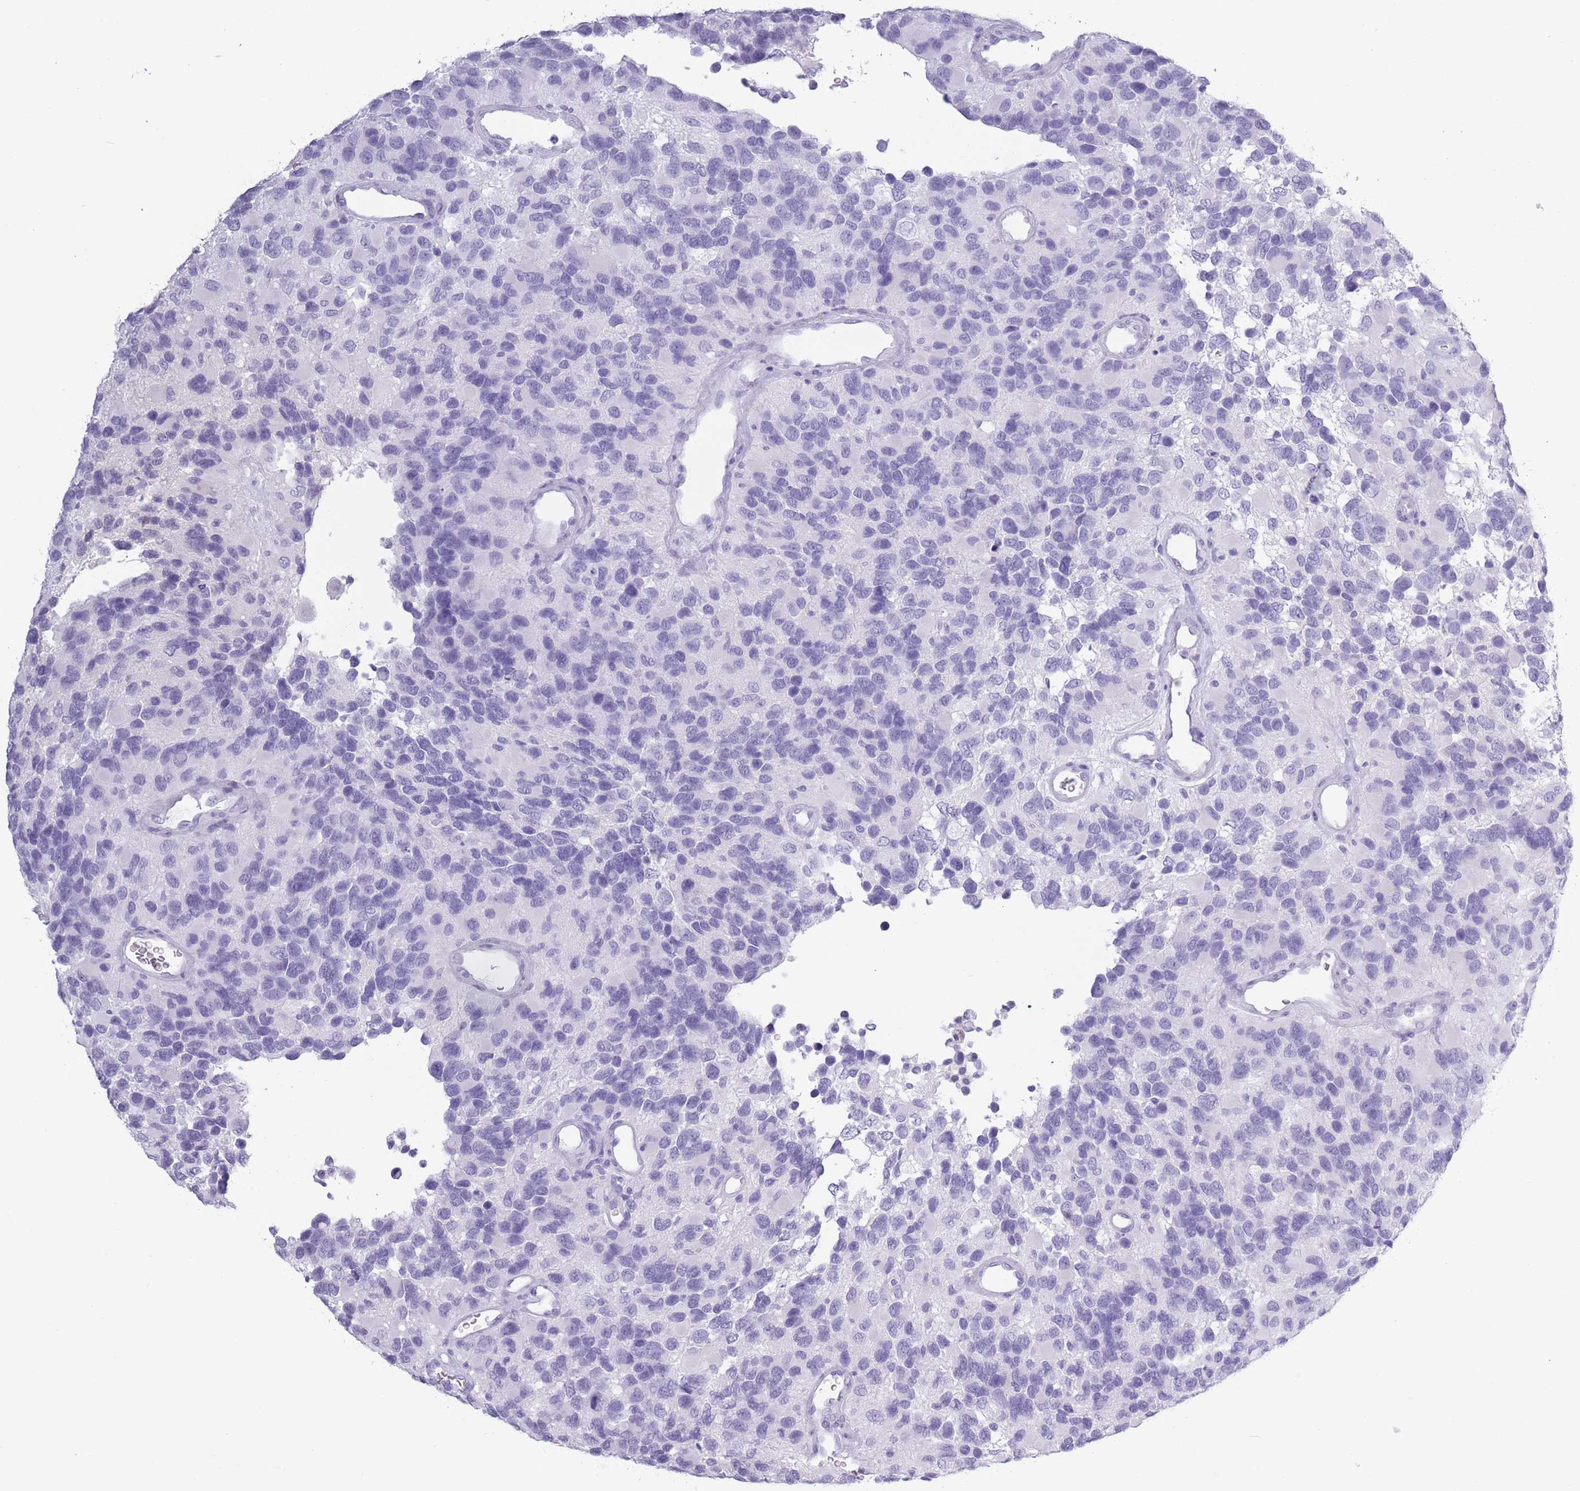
{"staining": {"intensity": "negative", "quantity": "none", "location": "none"}, "tissue": "glioma", "cell_type": "Tumor cells", "image_type": "cancer", "snomed": [{"axis": "morphology", "description": "Glioma, malignant, High grade"}, {"axis": "topography", "description": "Brain"}], "caption": "Tumor cells are negative for brown protein staining in malignant high-grade glioma.", "gene": "OR7C1", "patient": {"sex": "male", "age": 77}}